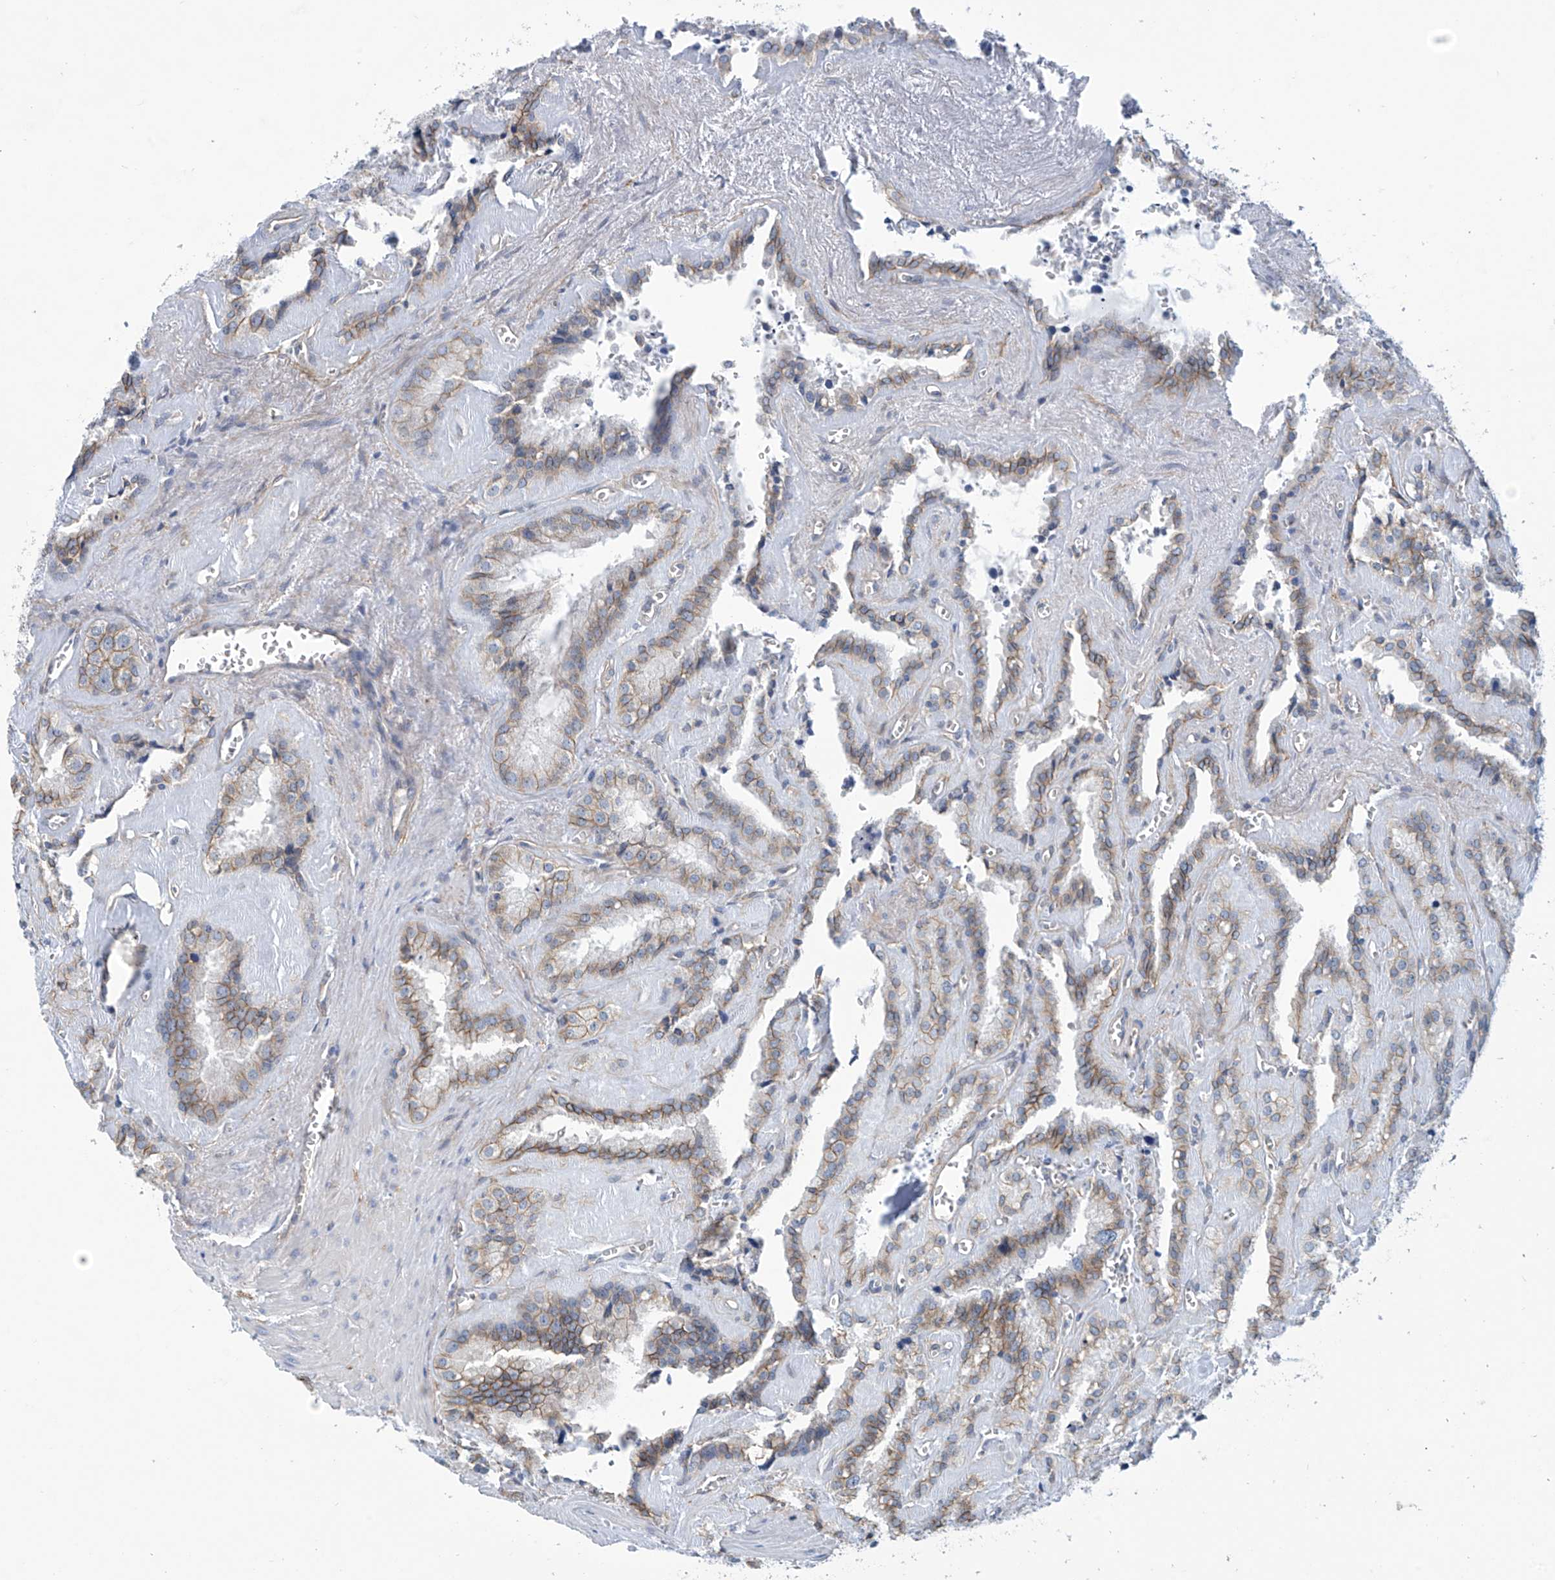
{"staining": {"intensity": "moderate", "quantity": "25%-75%", "location": "cytoplasmic/membranous"}, "tissue": "seminal vesicle", "cell_type": "Glandular cells", "image_type": "normal", "snomed": [{"axis": "morphology", "description": "Normal tissue, NOS"}, {"axis": "topography", "description": "Prostate"}, {"axis": "topography", "description": "Seminal veicle"}], "caption": "This micrograph displays normal seminal vesicle stained with immunohistochemistry to label a protein in brown. The cytoplasmic/membranous of glandular cells show moderate positivity for the protein. Nuclei are counter-stained blue.", "gene": "ABHD13", "patient": {"sex": "male", "age": 59}}